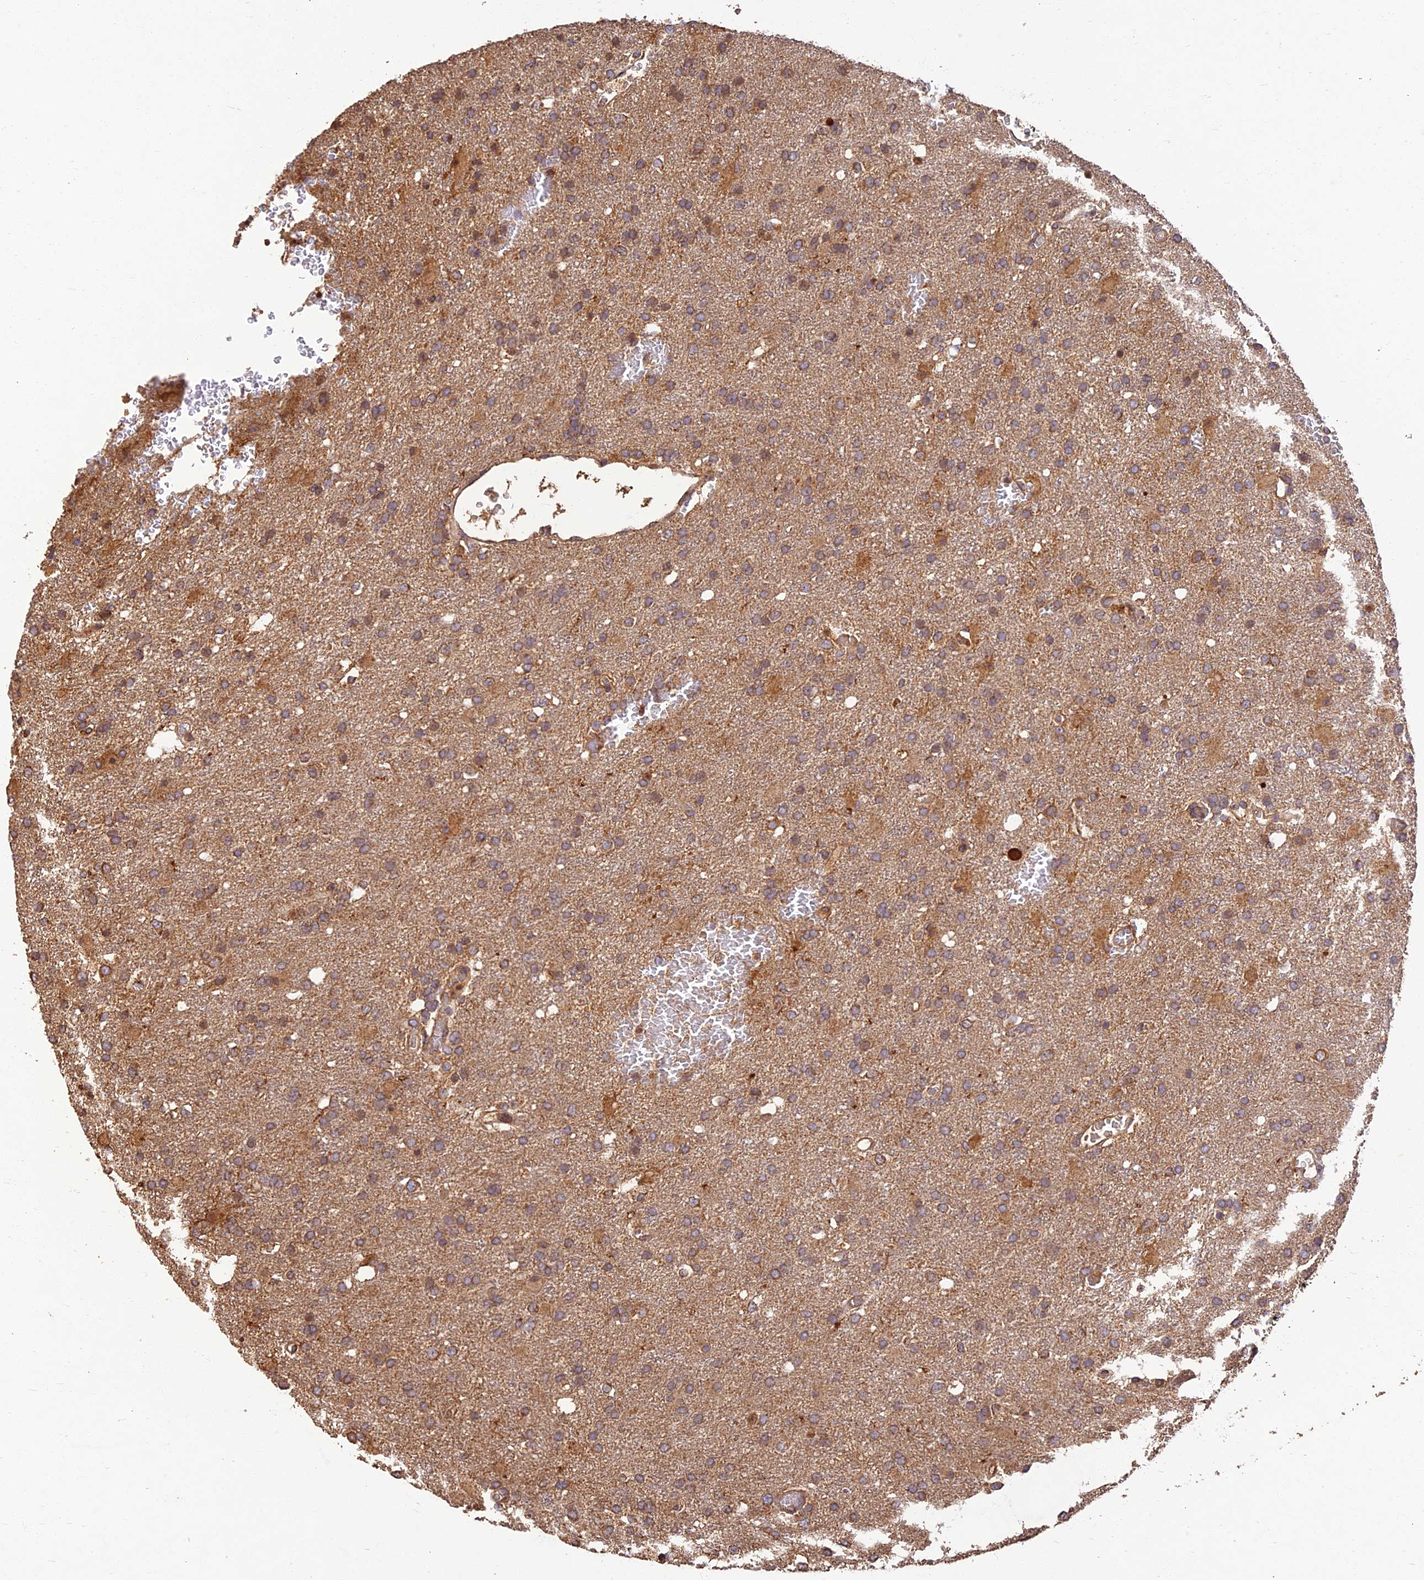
{"staining": {"intensity": "weak", "quantity": ">75%", "location": "cytoplasmic/membranous"}, "tissue": "glioma", "cell_type": "Tumor cells", "image_type": "cancer", "snomed": [{"axis": "morphology", "description": "Glioma, malignant, High grade"}, {"axis": "topography", "description": "Brain"}], "caption": "A photomicrograph of high-grade glioma (malignant) stained for a protein demonstrates weak cytoplasmic/membranous brown staining in tumor cells.", "gene": "CORO1C", "patient": {"sex": "female", "age": 74}}